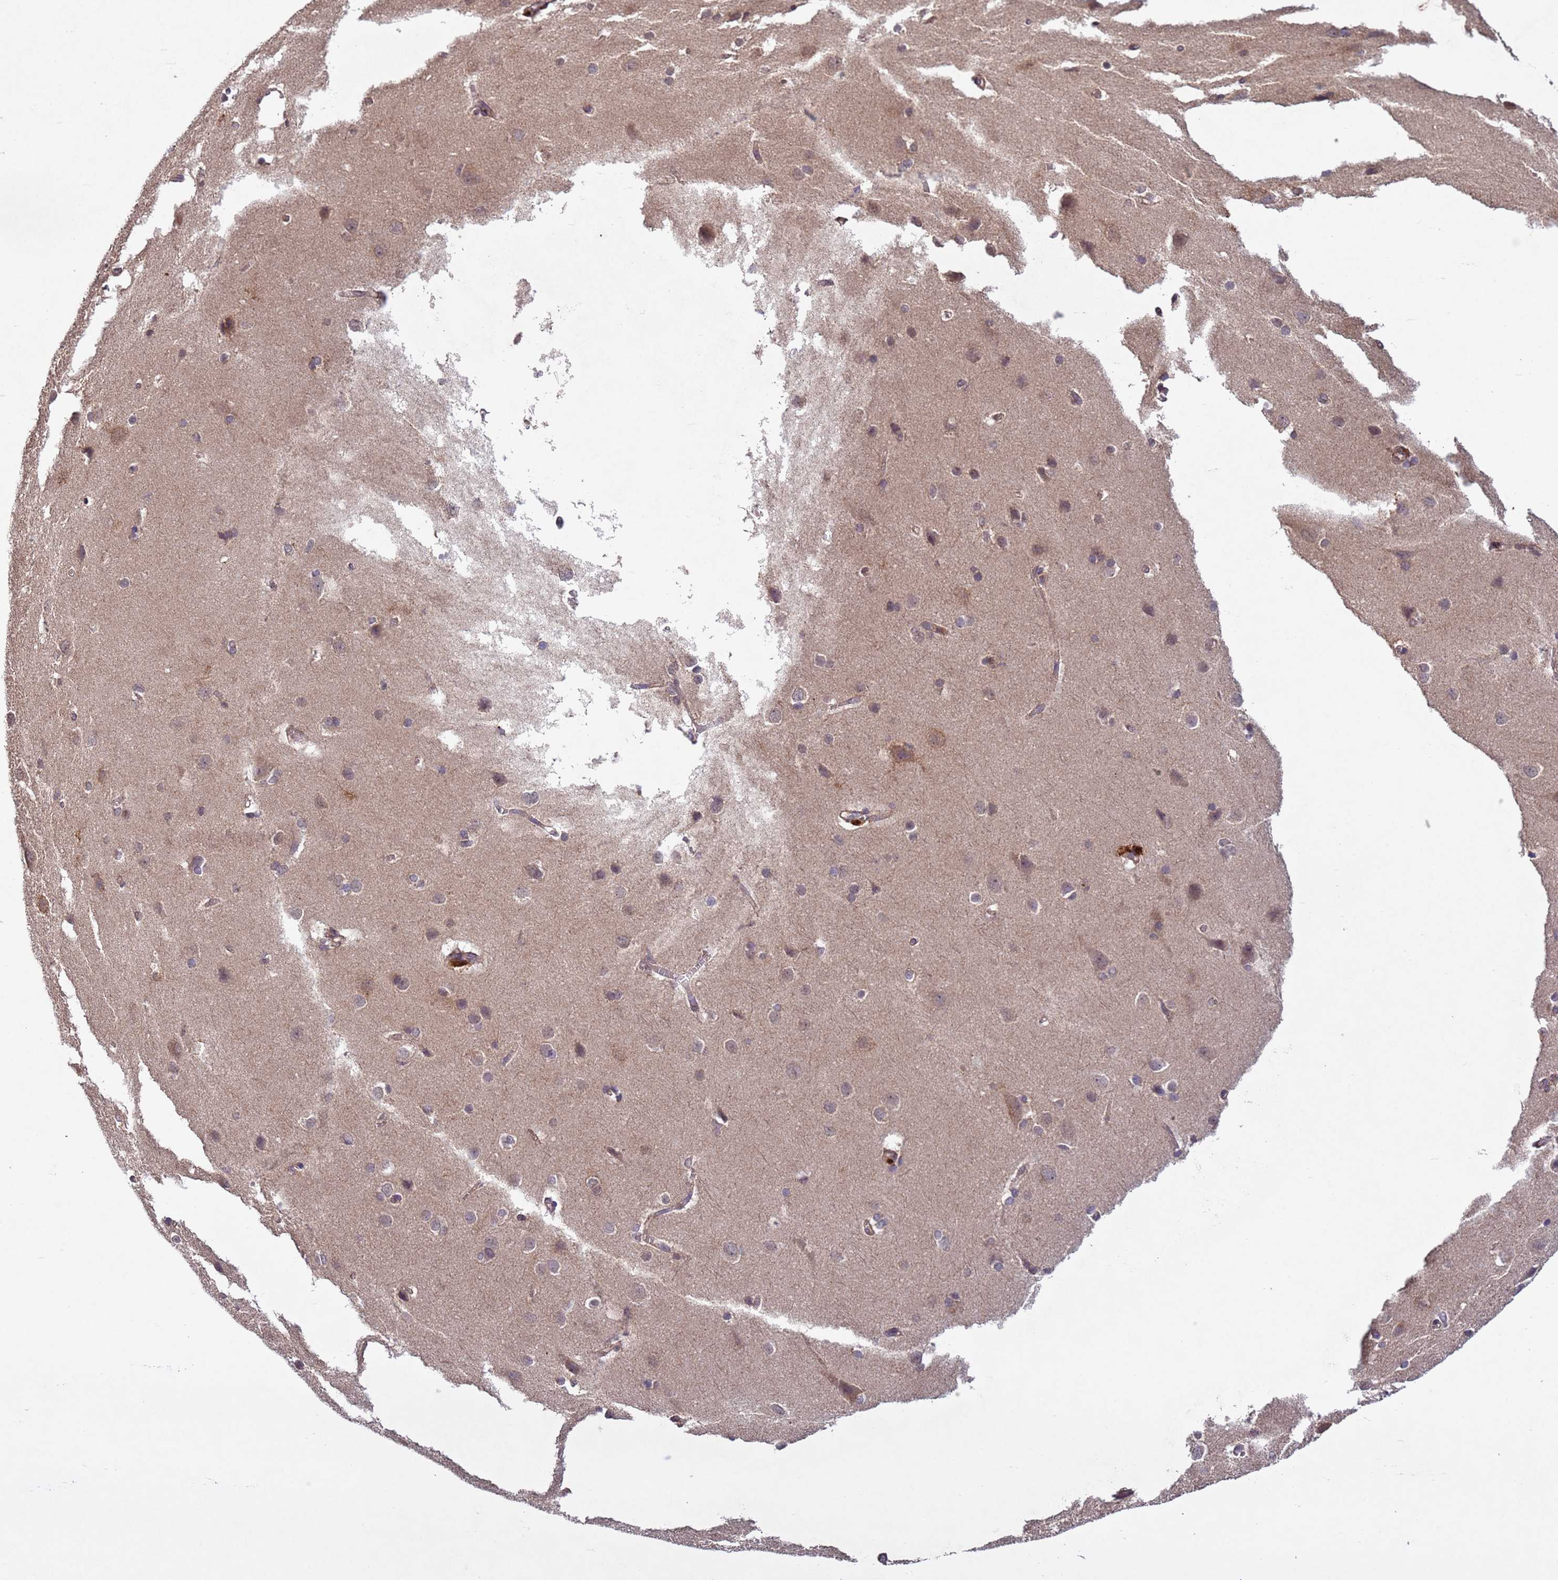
{"staining": {"intensity": "weak", "quantity": ">75%", "location": "cytoplasmic/membranous"}, "tissue": "cerebral cortex", "cell_type": "Endothelial cells", "image_type": "normal", "snomed": [{"axis": "morphology", "description": "Normal tissue, NOS"}, {"axis": "topography", "description": "Cerebral cortex"}], "caption": "An immunohistochemistry (IHC) image of normal tissue is shown. Protein staining in brown highlights weak cytoplasmic/membranous positivity in cerebral cortex within endothelial cells. The protein is shown in brown color, while the nuclei are stained blue.", "gene": "FASTKD1", "patient": {"sex": "male", "age": 37}}